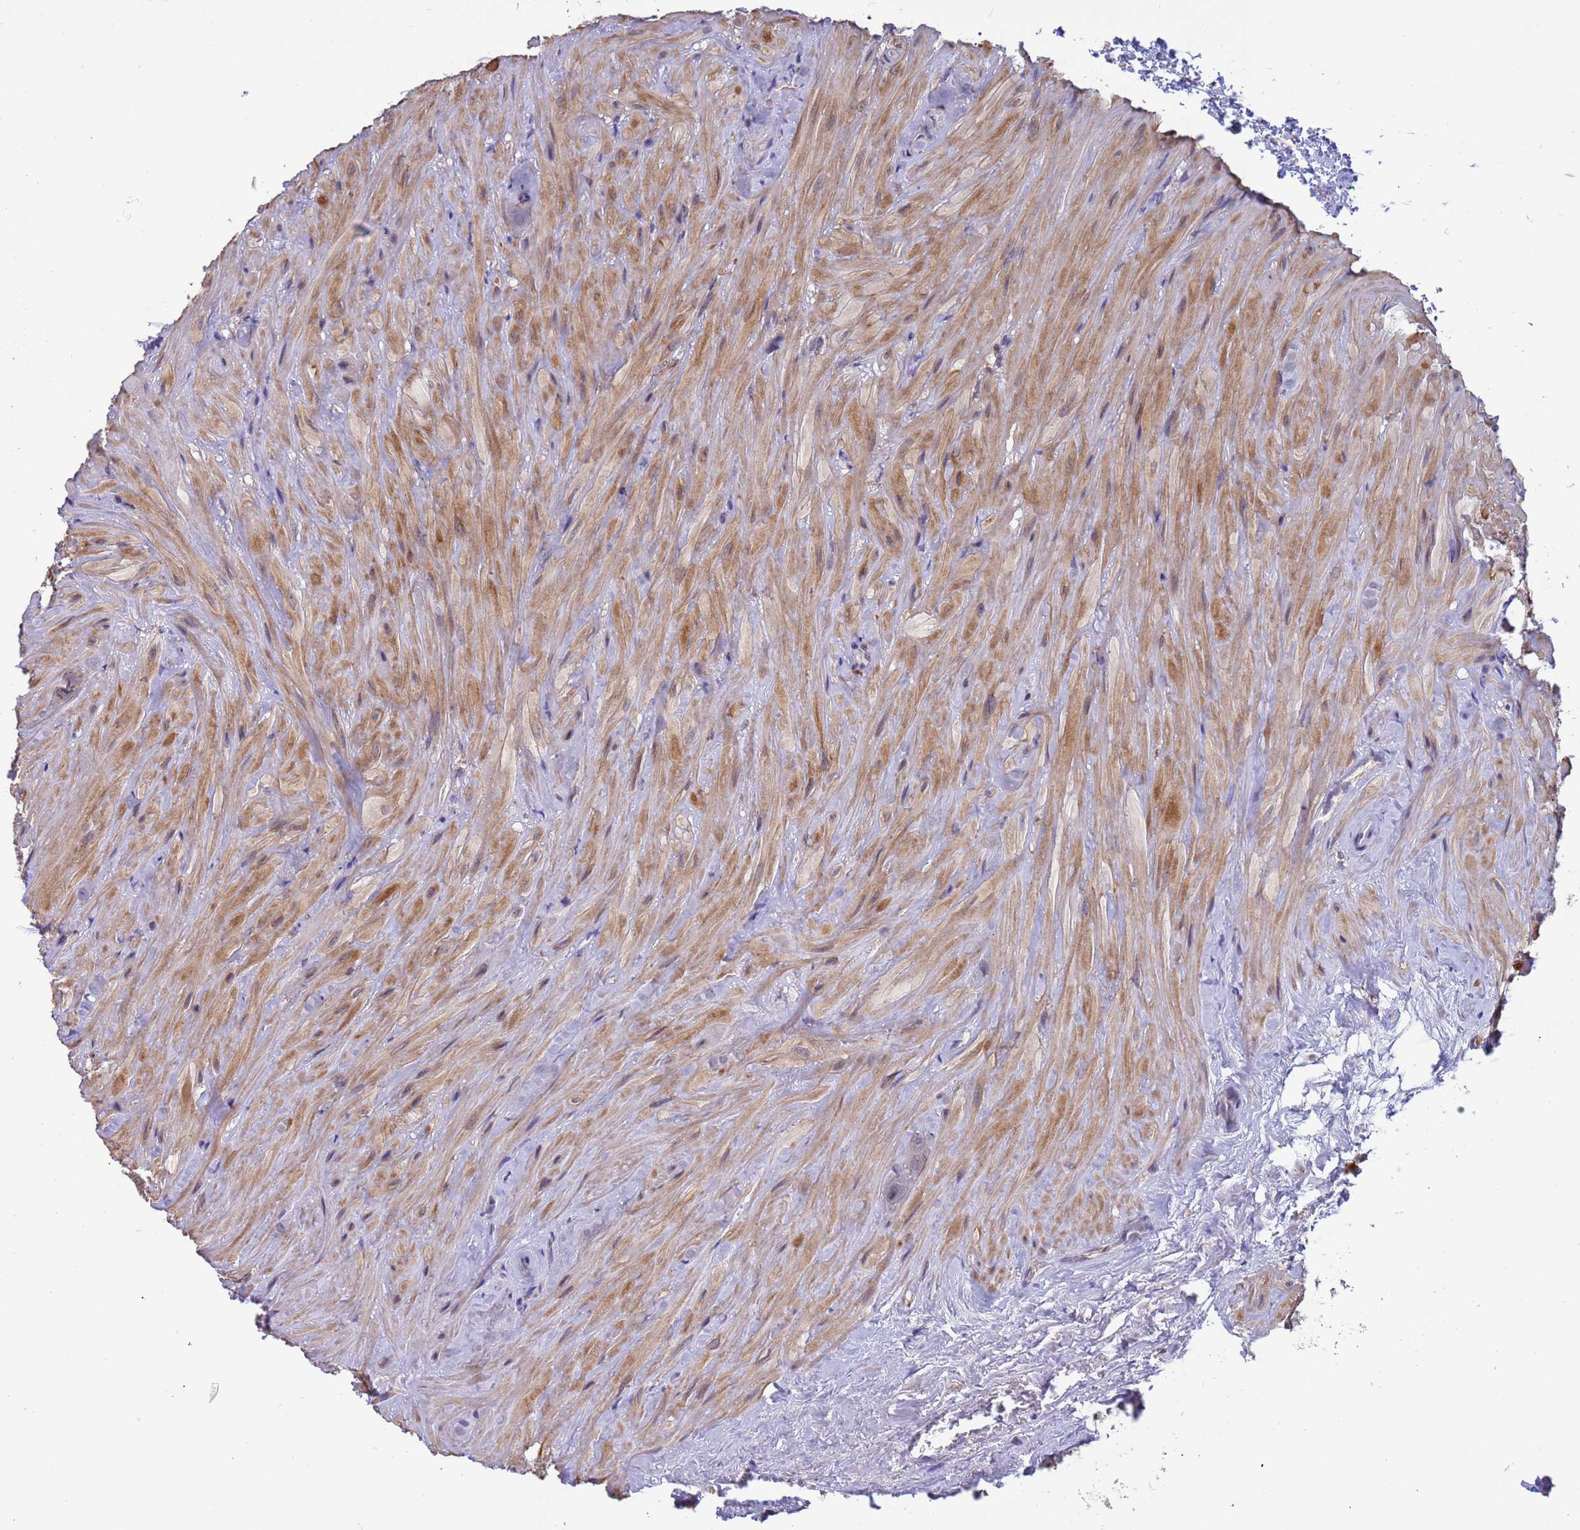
{"staining": {"intensity": "moderate", "quantity": ">75%", "location": "cytoplasmic/membranous"}, "tissue": "seminal vesicle", "cell_type": "Glandular cells", "image_type": "normal", "snomed": [{"axis": "morphology", "description": "Normal tissue, NOS"}, {"axis": "topography", "description": "Seminal veicle"}], "caption": "Immunohistochemical staining of unremarkable human seminal vesicle shows >75% levels of moderate cytoplasmic/membranous protein expression in about >75% of glandular cells.", "gene": "AMPD3", "patient": {"sex": "male", "age": 62}}